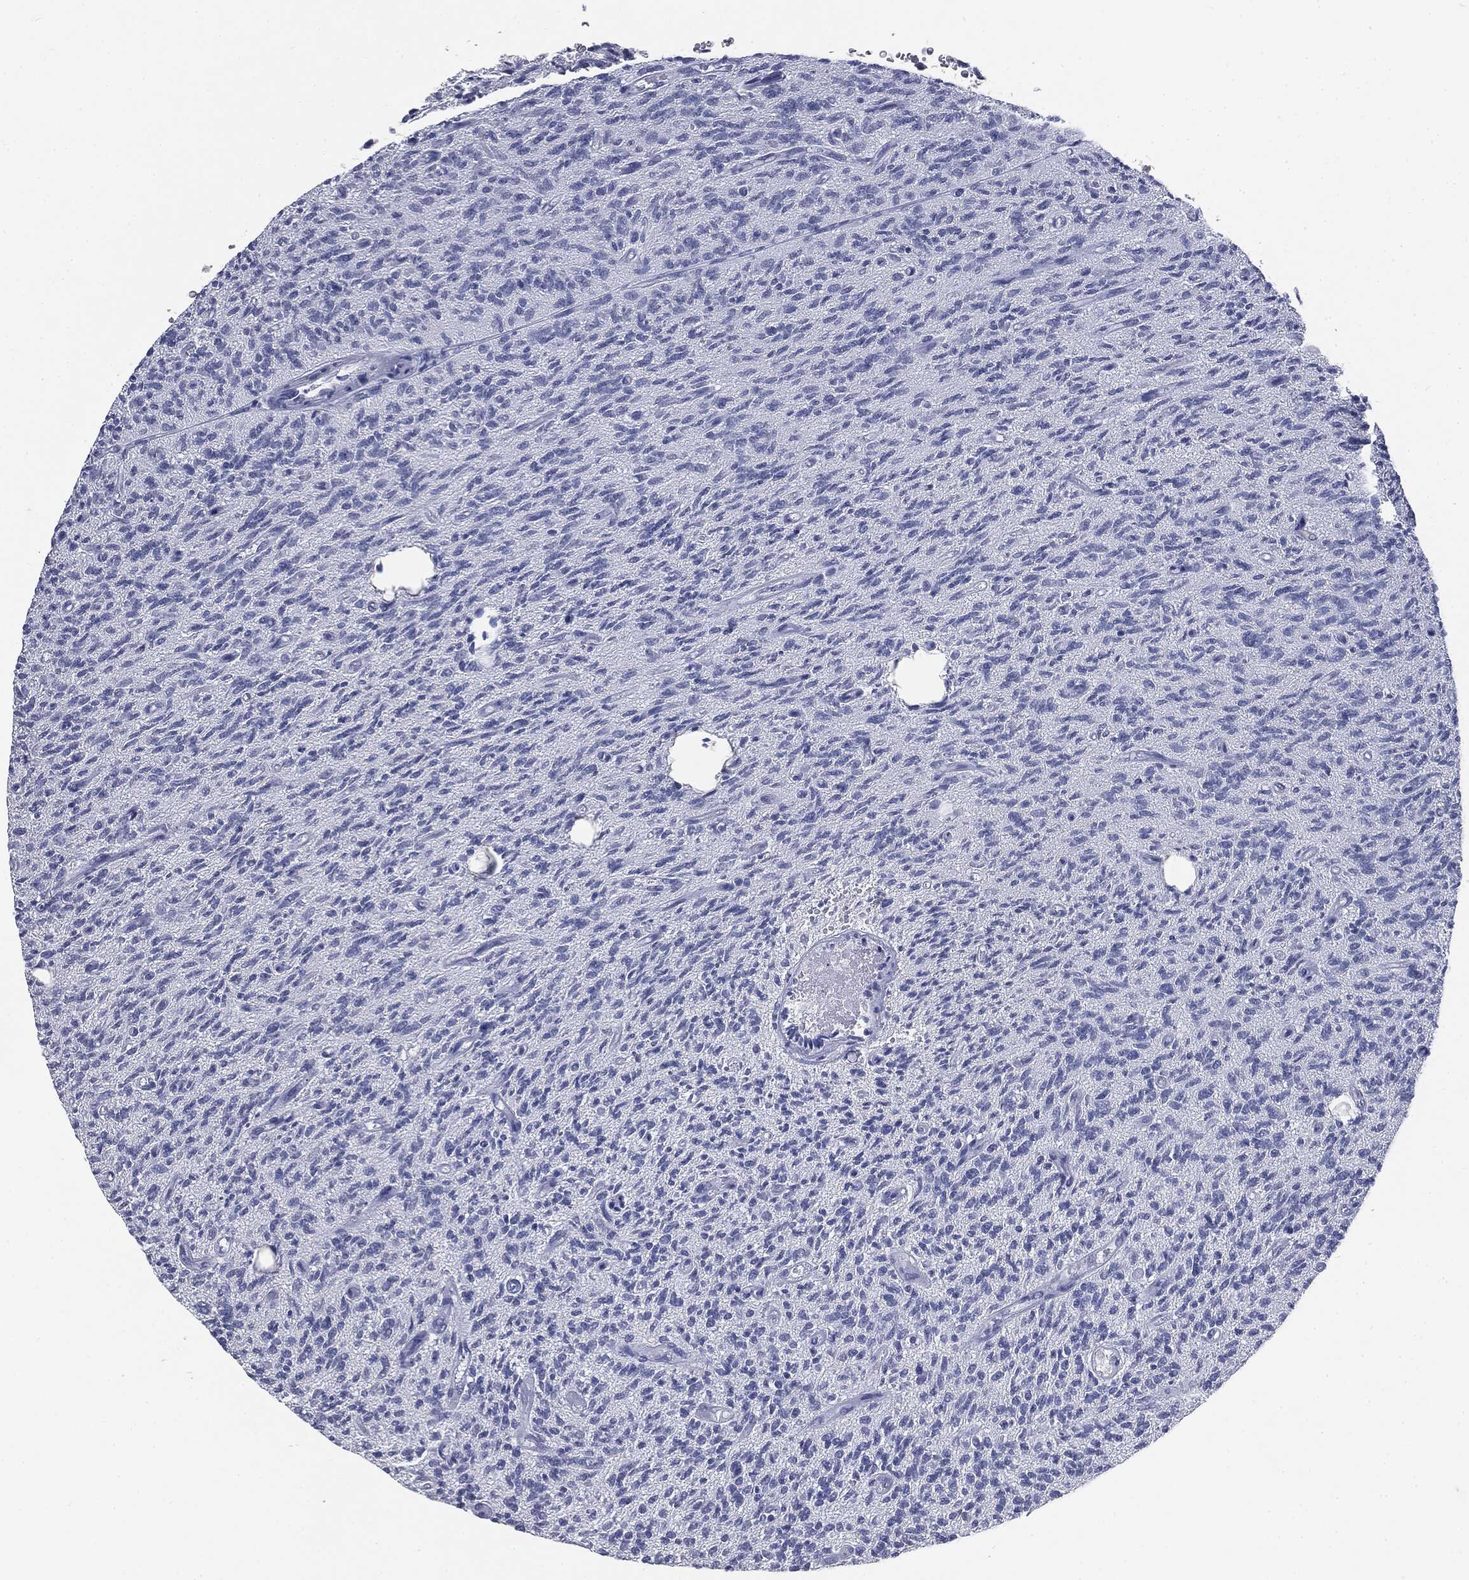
{"staining": {"intensity": "negative", "quantity": "none", "location": "none"}, "tissue": "glioma", "cell_type": "Tumor cells", "image_type": "cancer", "snomed": [{"axis": "morphology", "description": "Glioma, malignant, High grade"}, {"axis": "topography", "description": "Brain"}], "caption": "Immunohistochemistry (IHC) of malignant high-grade glioma reveals no staining in tumor cells. The staining is performed using DAB (3,3'-diaminobenzidine) brown chromogen with nuclei counter-stained in using hematoxylin.", "gene": "MUC1", "patient": {"sex": "male", "age": 64}}